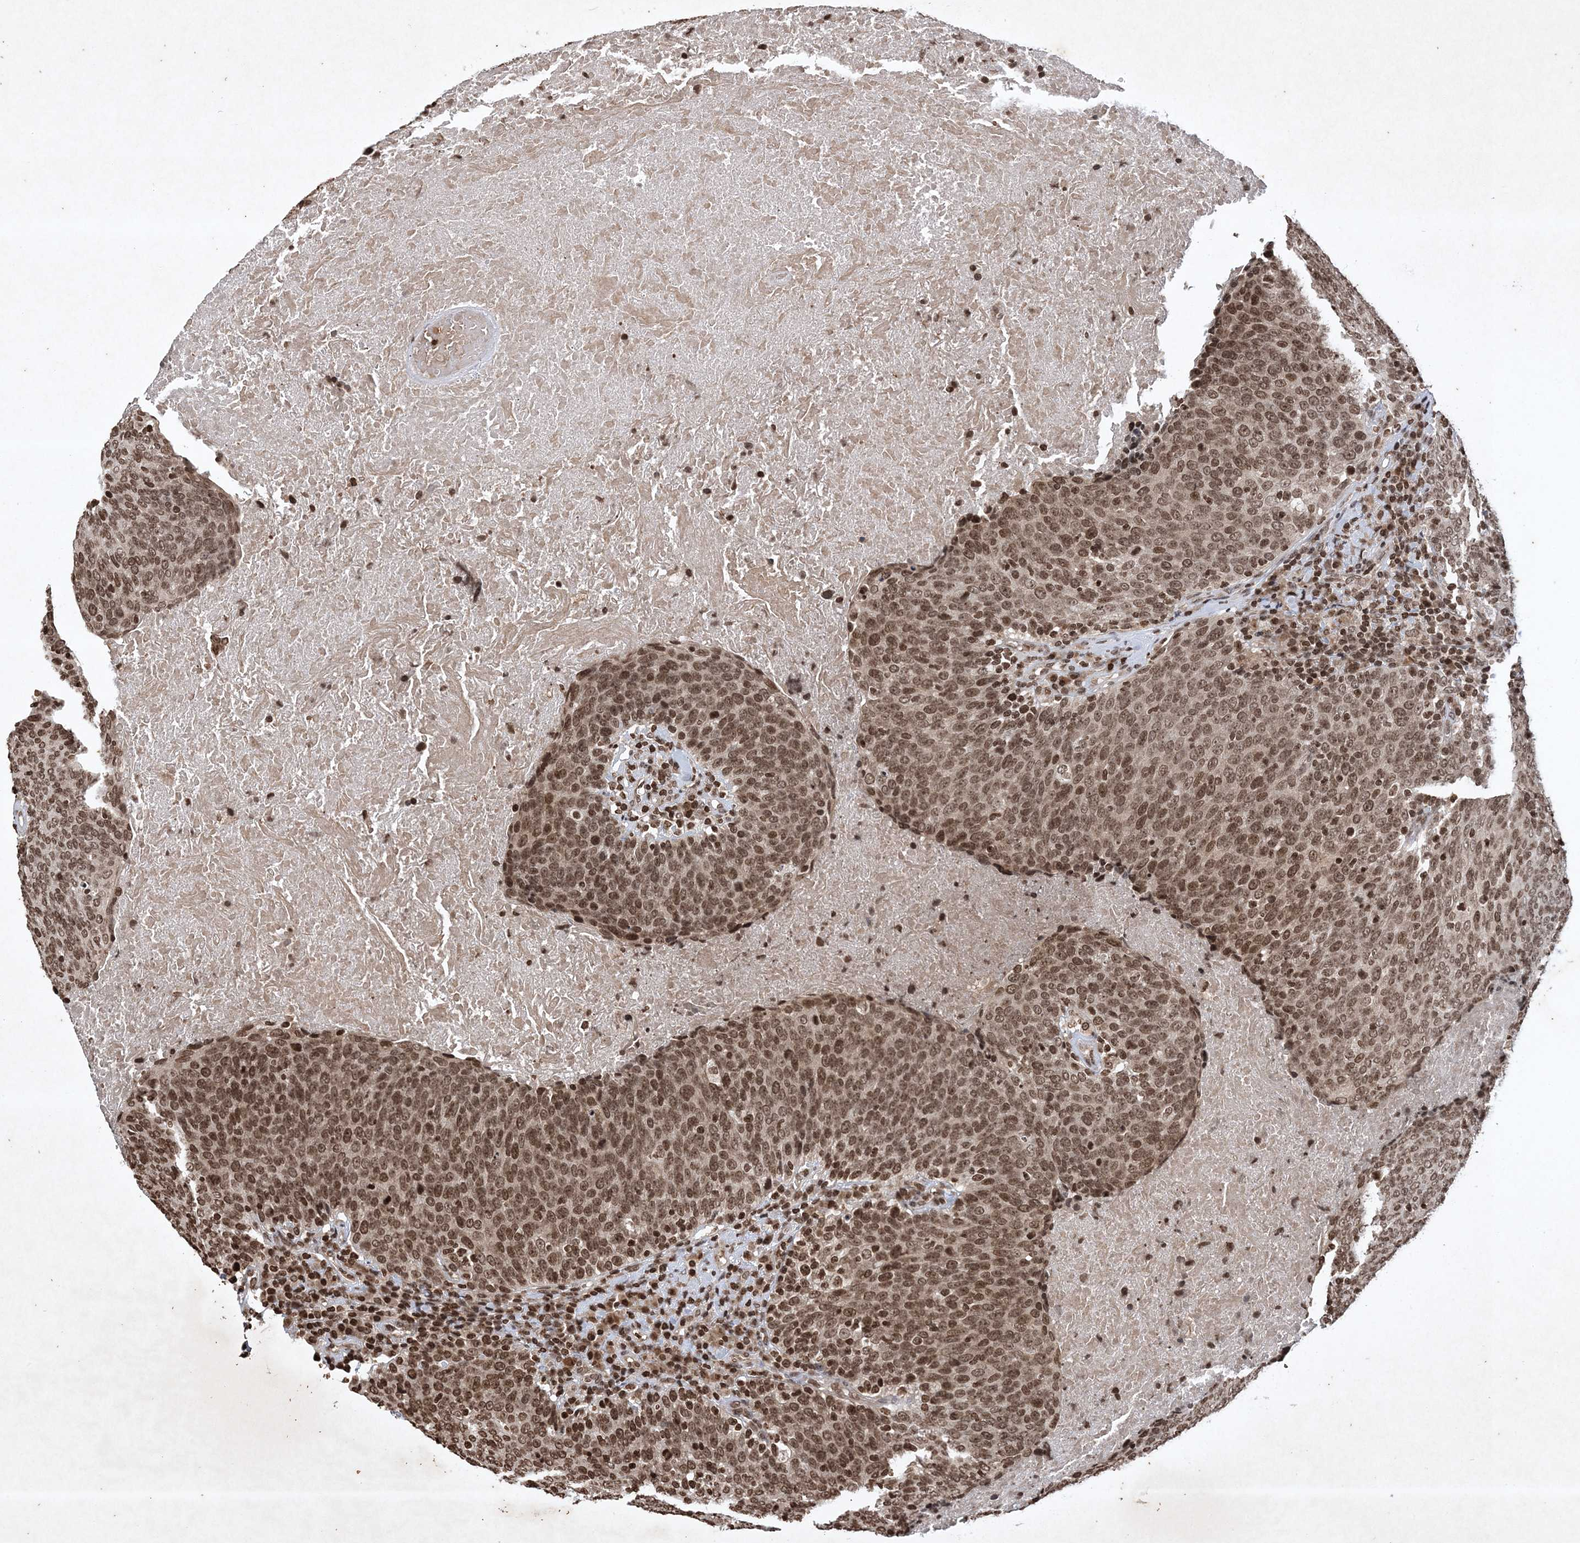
{"staining": {"intensity": "moderate", "quantity": ">75%", "location": "nuclear"}, "tissue": "head and neck cancer", "cell_type": "Tumor cells", "image_type": "cancer", "snomed": [{"axis": "morphology", "description": "Squamous cell carcinoma, NOS"}, {"axis": "morphology", "description": "Squamous cell carcinoma, metastatic, NOS"}, {"axis": "topography", "description": "Lymph node"}, {"axis": "topography", "description": "Head-Neck"}], "caption": "Immunohistochemistry micrograph of neoplastic tissue: squamous cell carcinoma (head and neck) stained using immunohistochemistry reveals medium levels of moderate protein expression localized specifically in the nuclear of tumor cells, appearing as a nuclear brown color.", "gene": "NEDD9", "patient": {"sex": "male", "age": 62}}